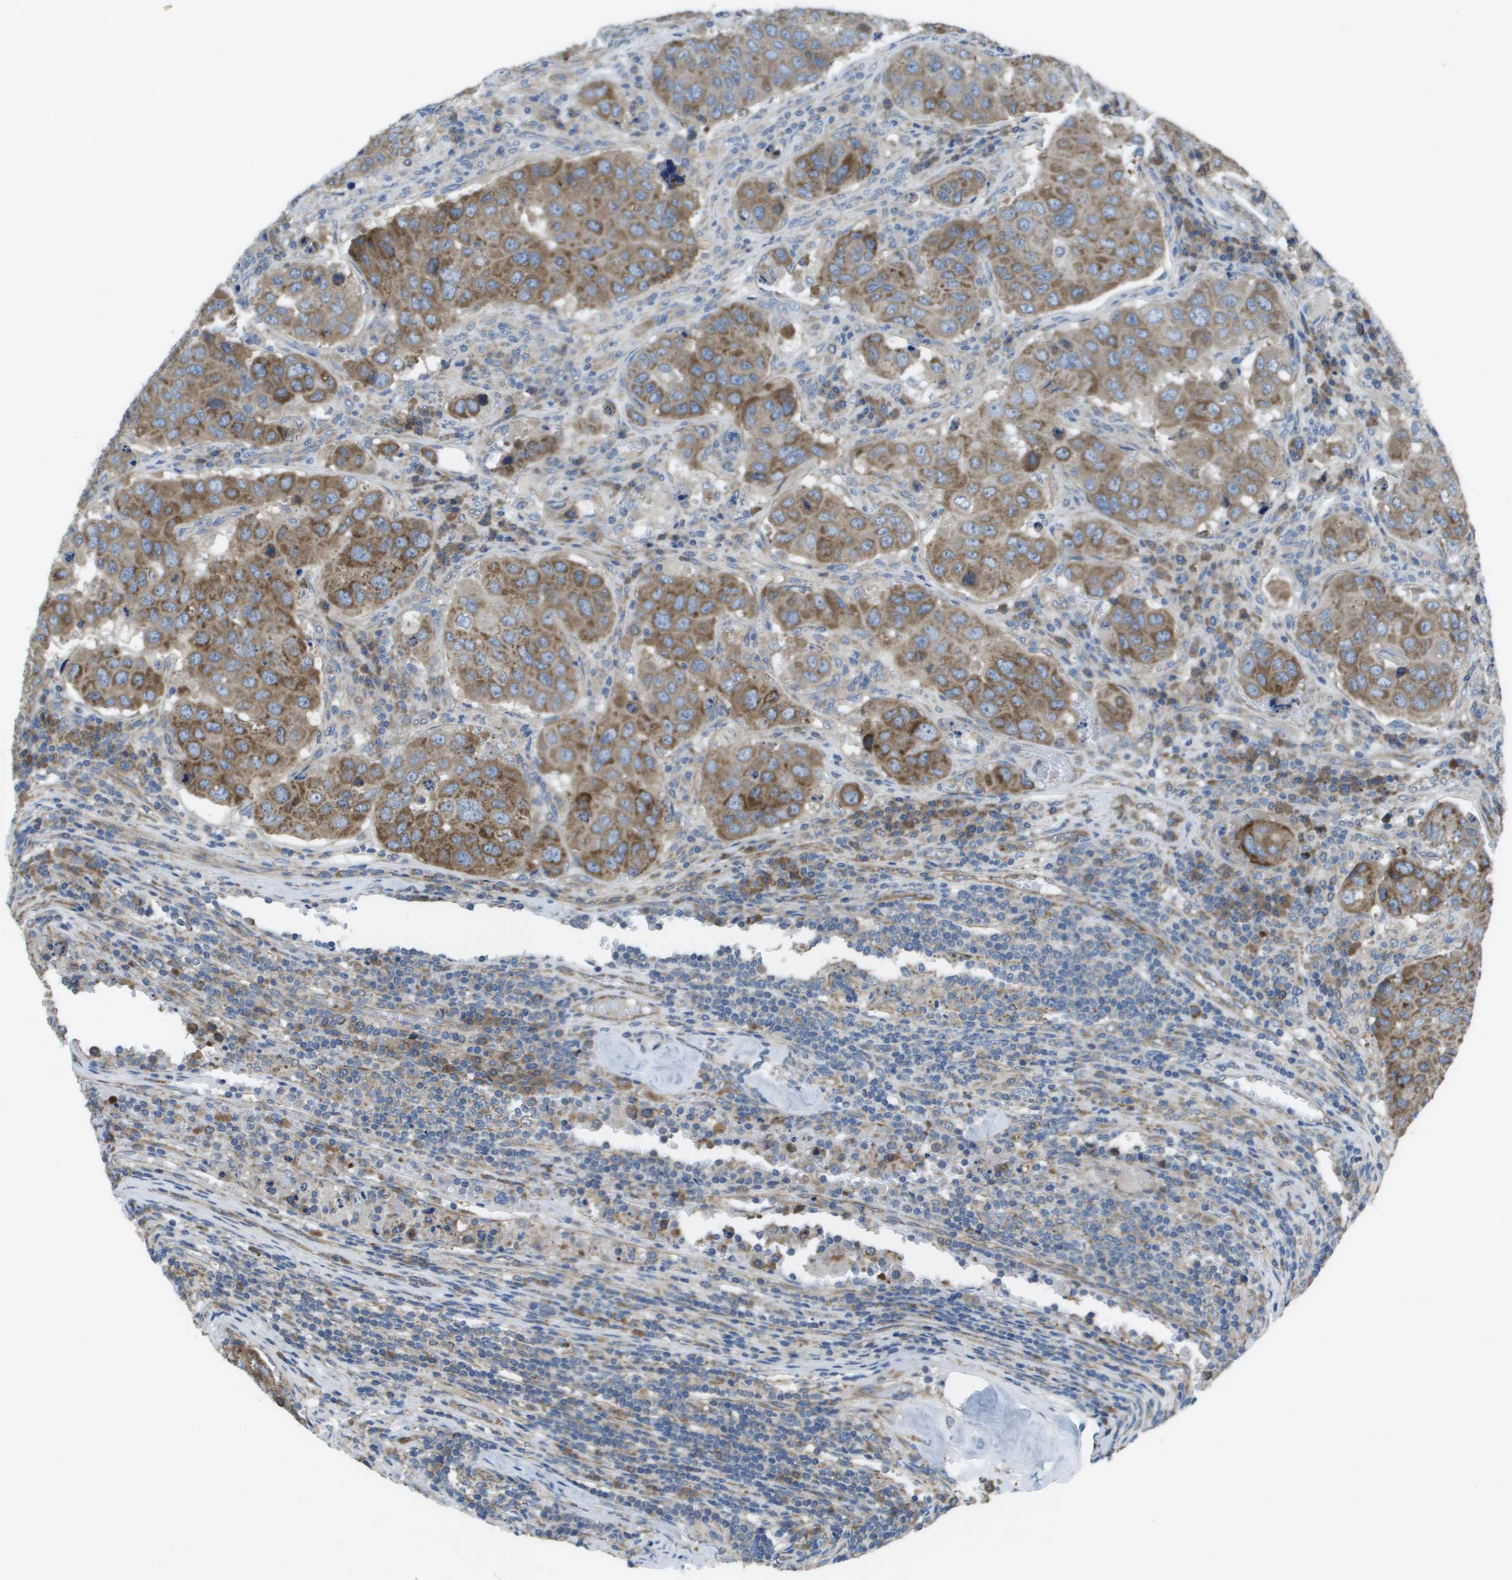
{"staining": {"intensity": "moderate", "quantity": "25%-75%", "location": "cytoplasmic/membranous"}, "tissue": "urothelial cancer", "cell_type": "Tumor cells", "image_type": "cancer", "snomed": [{"axis": "morphology", "description": "Urothelial carcinoma, High grade"}, {"axis": "topography", "description": "Lymph node"}, {"axis": "topography", "description": "Urinary bladder"}], "caption": "Protein staining of high-grade urothelial carcinoma tissue demonstrates moderate cytoplasmic/membranous staining in about 25%-75% of tumor cells.", "gene": "CLCN2", "patient": {"sex": "male", "age": 51}}